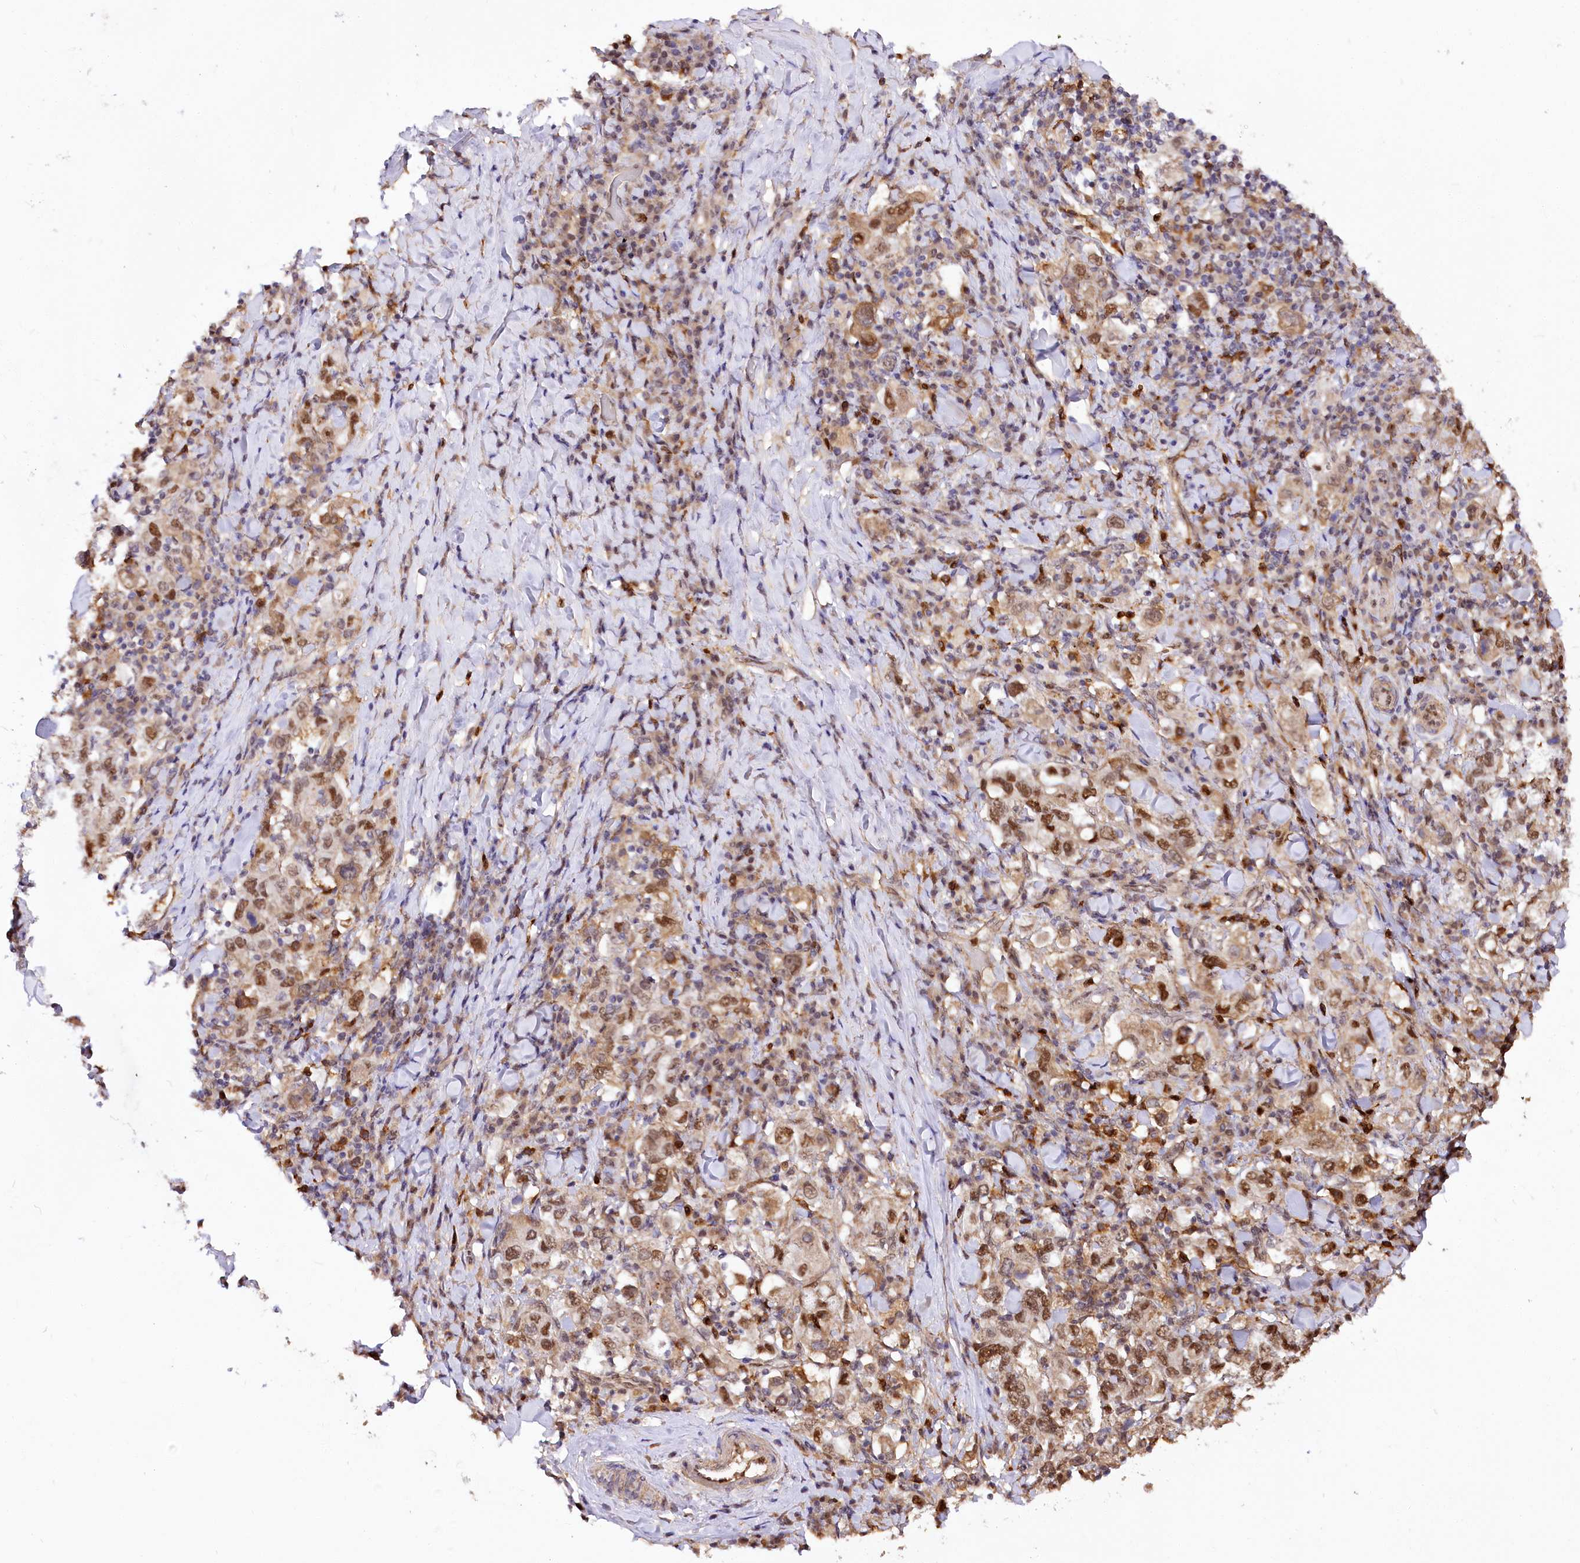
{"staining": {"intensity": "moderate", "quantity": ">75%", "location": "nuclear"}, "tissue": "stomach cancer", "cell_type": "Tumor cells", "image_type": "cancer", "snomed": [{"axis": "morphology", "description": "Adenocarcinoma, NOS"}, {"axis": "topography", "description": "Stomach, upper"}], "caption": "Tumor cells demonstrate medium levels of moderate nuclear positivity in about >75% of cells in human stomach adenocarcinoma. The staining was performed using DAB (3,3'-diaminobenzidine), with brown indicating positive protein expression. Nuclei are stained blue with hematoxylin.", "gene": "GNL3L", "patient": {"sex": "male", "age": 62}}